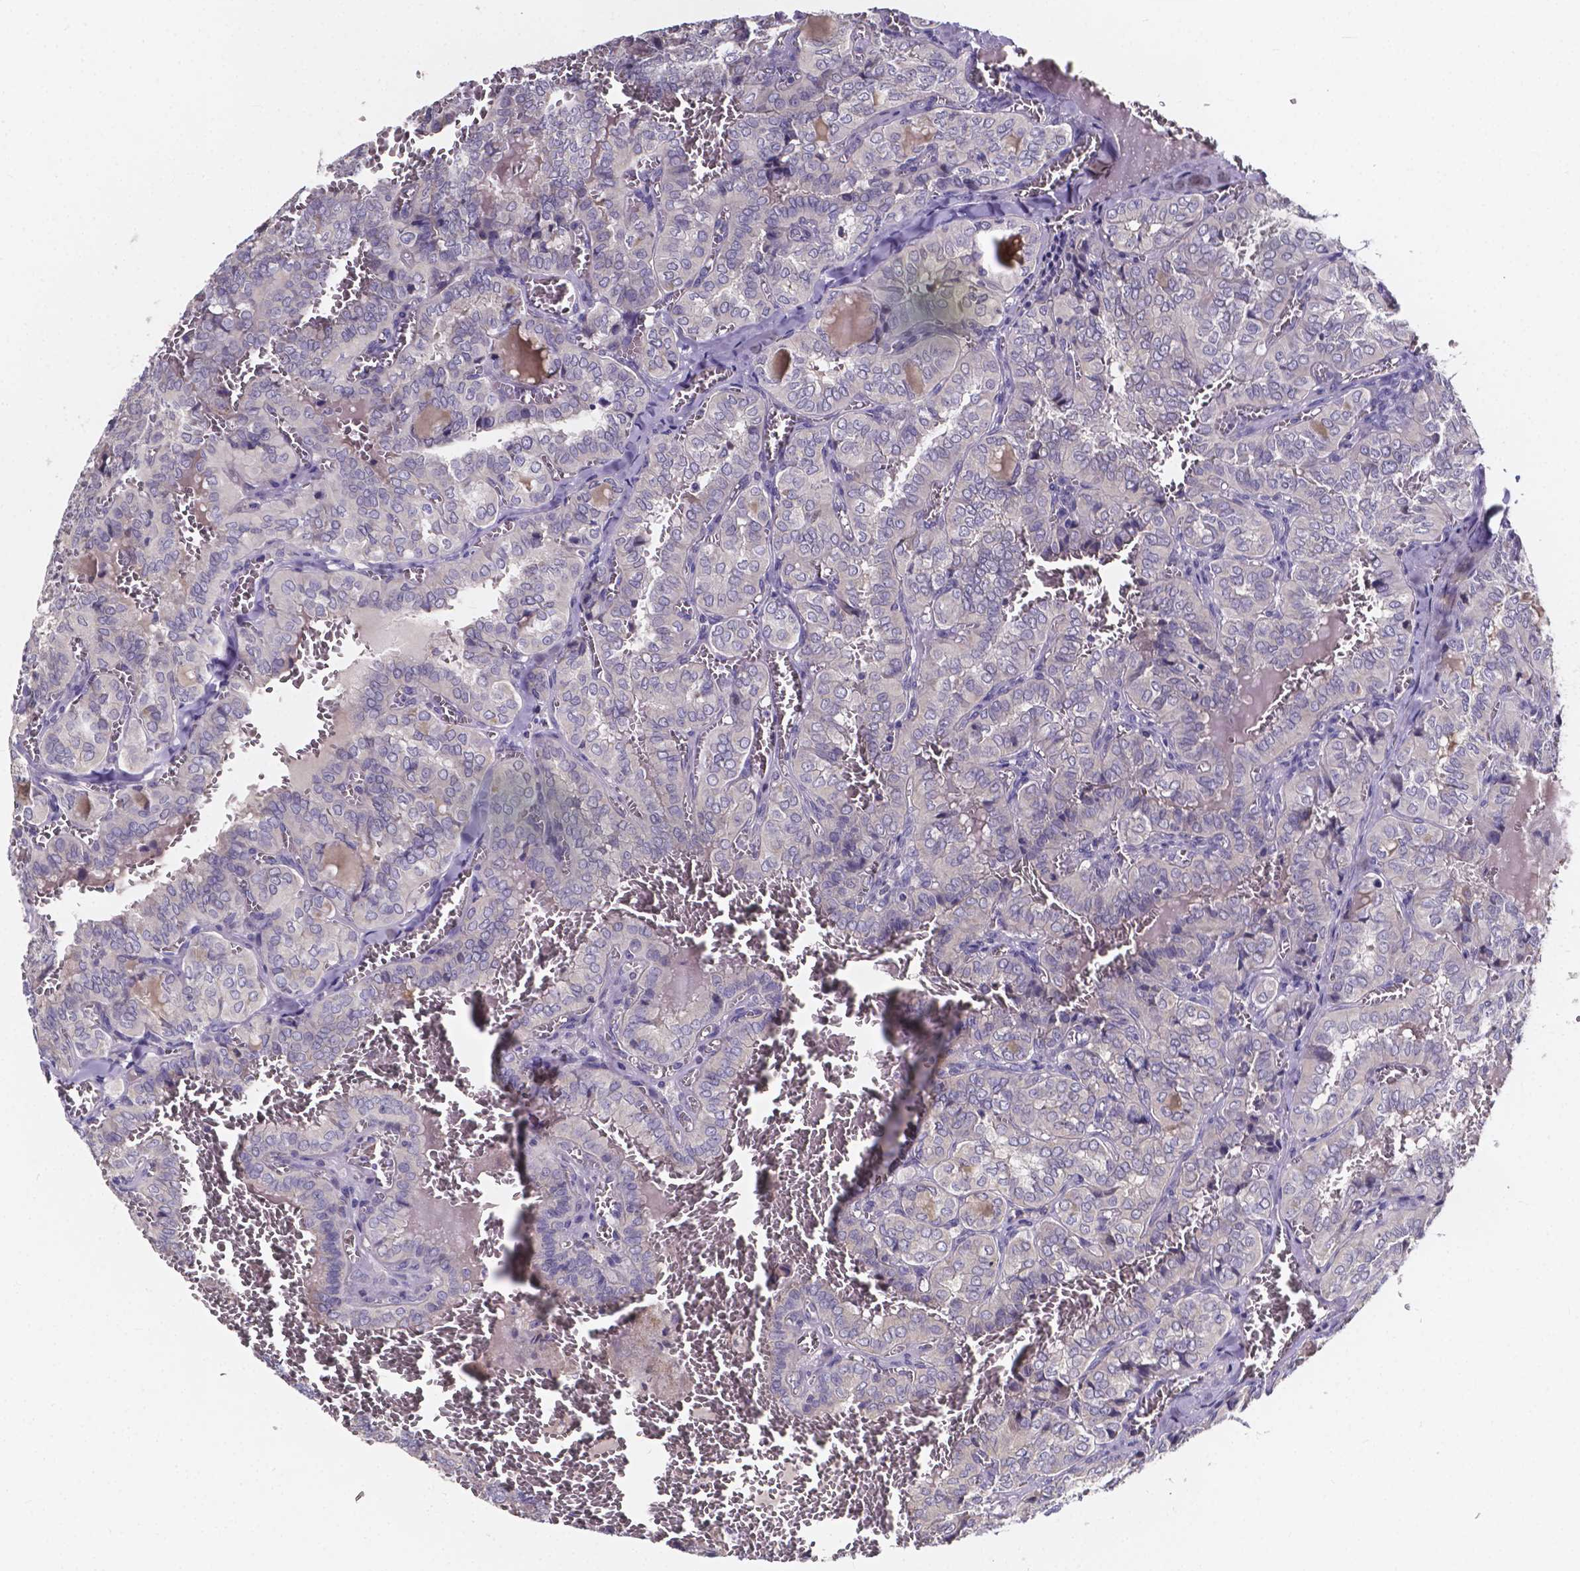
{"staining": {"intensity": "negative", "quantity": "none", "location": "none"}, "tissue": "thyroid cancer", "cell_type": "Tumor cells", "image_type": "cancer", "snomed": [{"axis": "morphology", "description": "Papillary adenocarcinoma, NOS"}, {"axis": "topography", "description": "Thyroid gland"}], "caption": "This histopathology image is of thyroid cancer stained with immunohistochemistry to label a protein in brown with the nuclei are counter-stained blue. There is no staining in tumor cells.", "gene": "SPOCD1", "patient": {"sex": "female", "age": 41}}